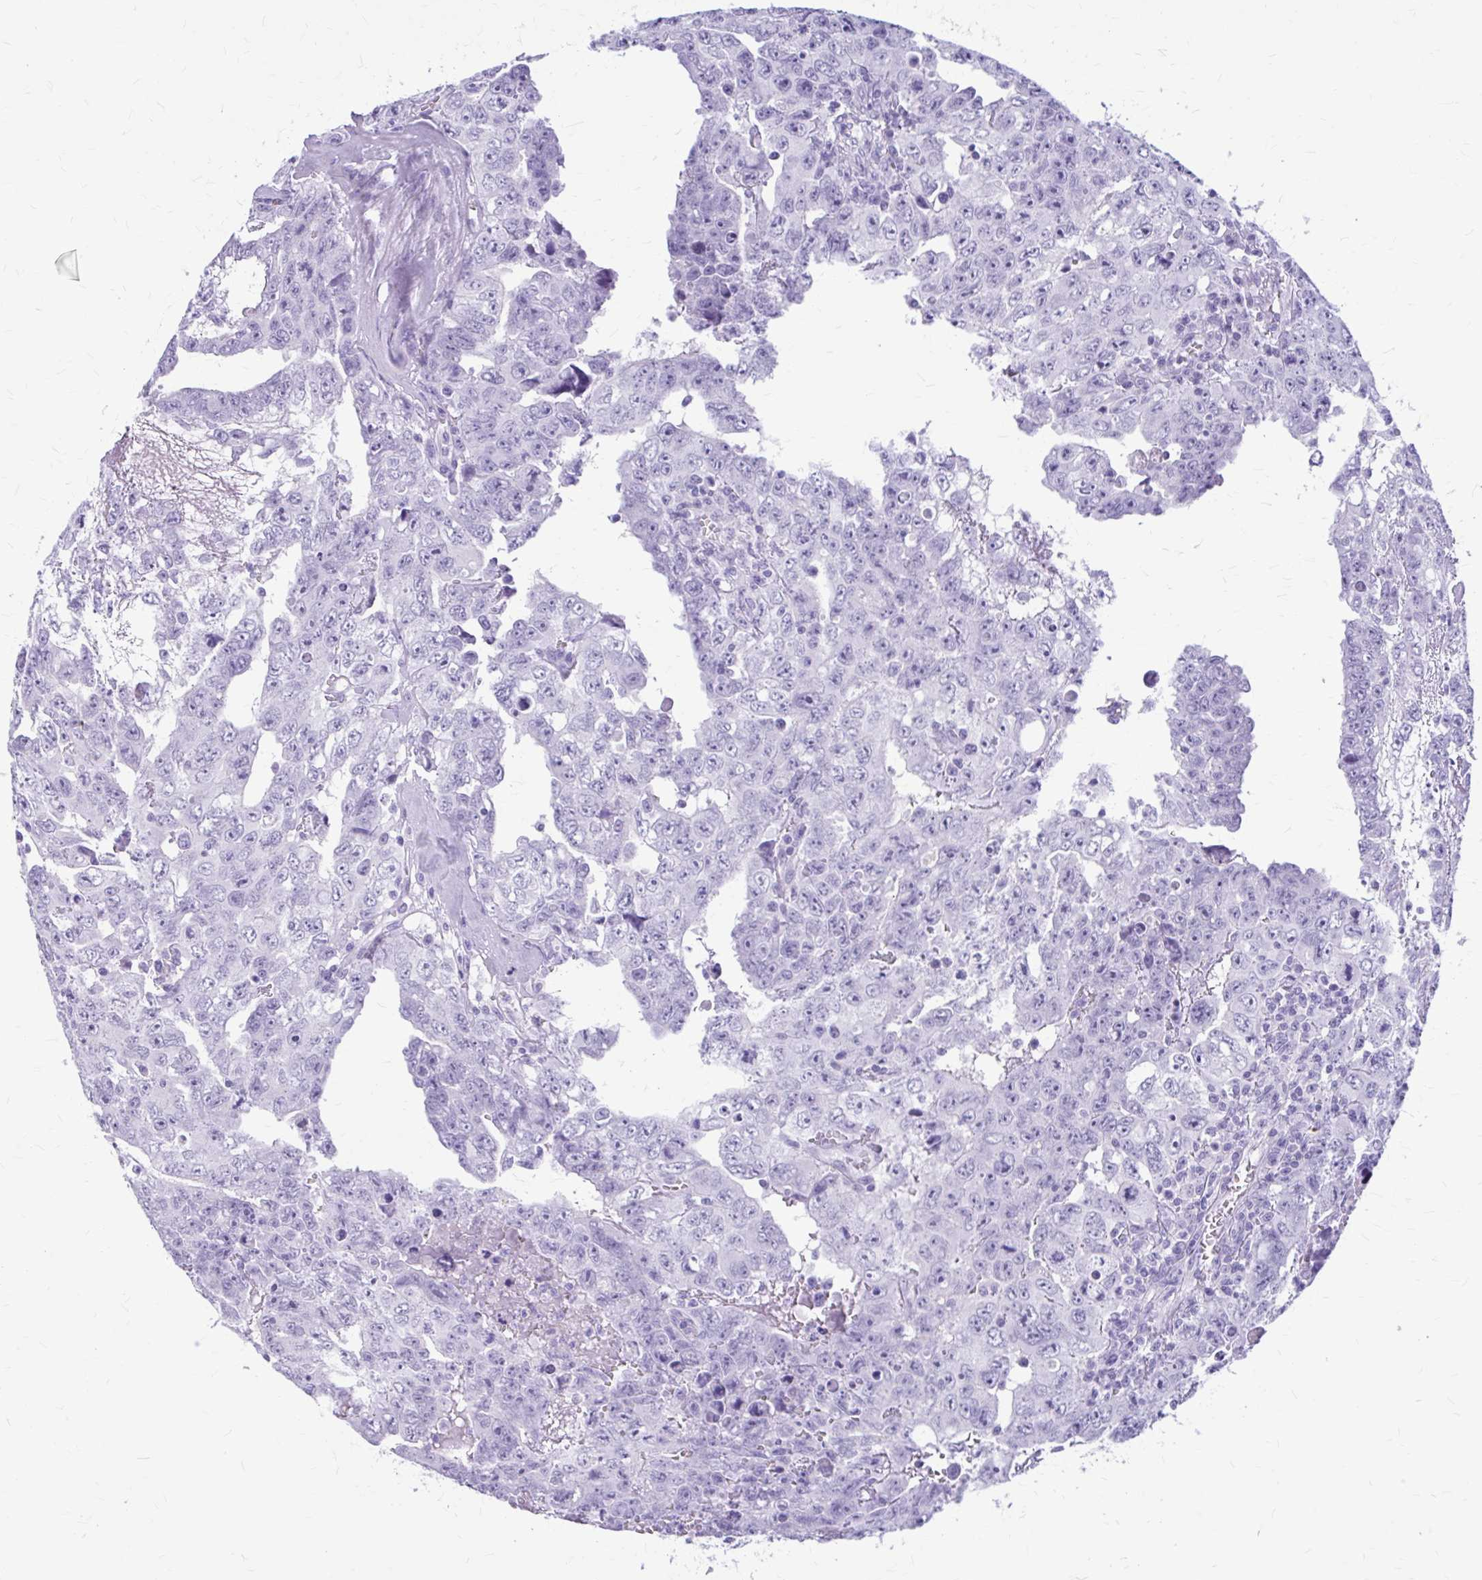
{"staining": {"intensity": "negative", "quantity": "none", "location": "none"}, "tissue": "testis cancer", "cell_type": "Tumor cells", "image_type": "cancer", "snomed": [{"axis": "morphology", "description": "Carcinoma, Embryonal, NOS"}, {"axis": "topography", "description": "Testis"}], "caption": "Protein analysis of testis cancer exhibits no significant expression in tumor cells.", "gene": "KLHDC7A", "patient": {"sex": "male", "age": 24}}